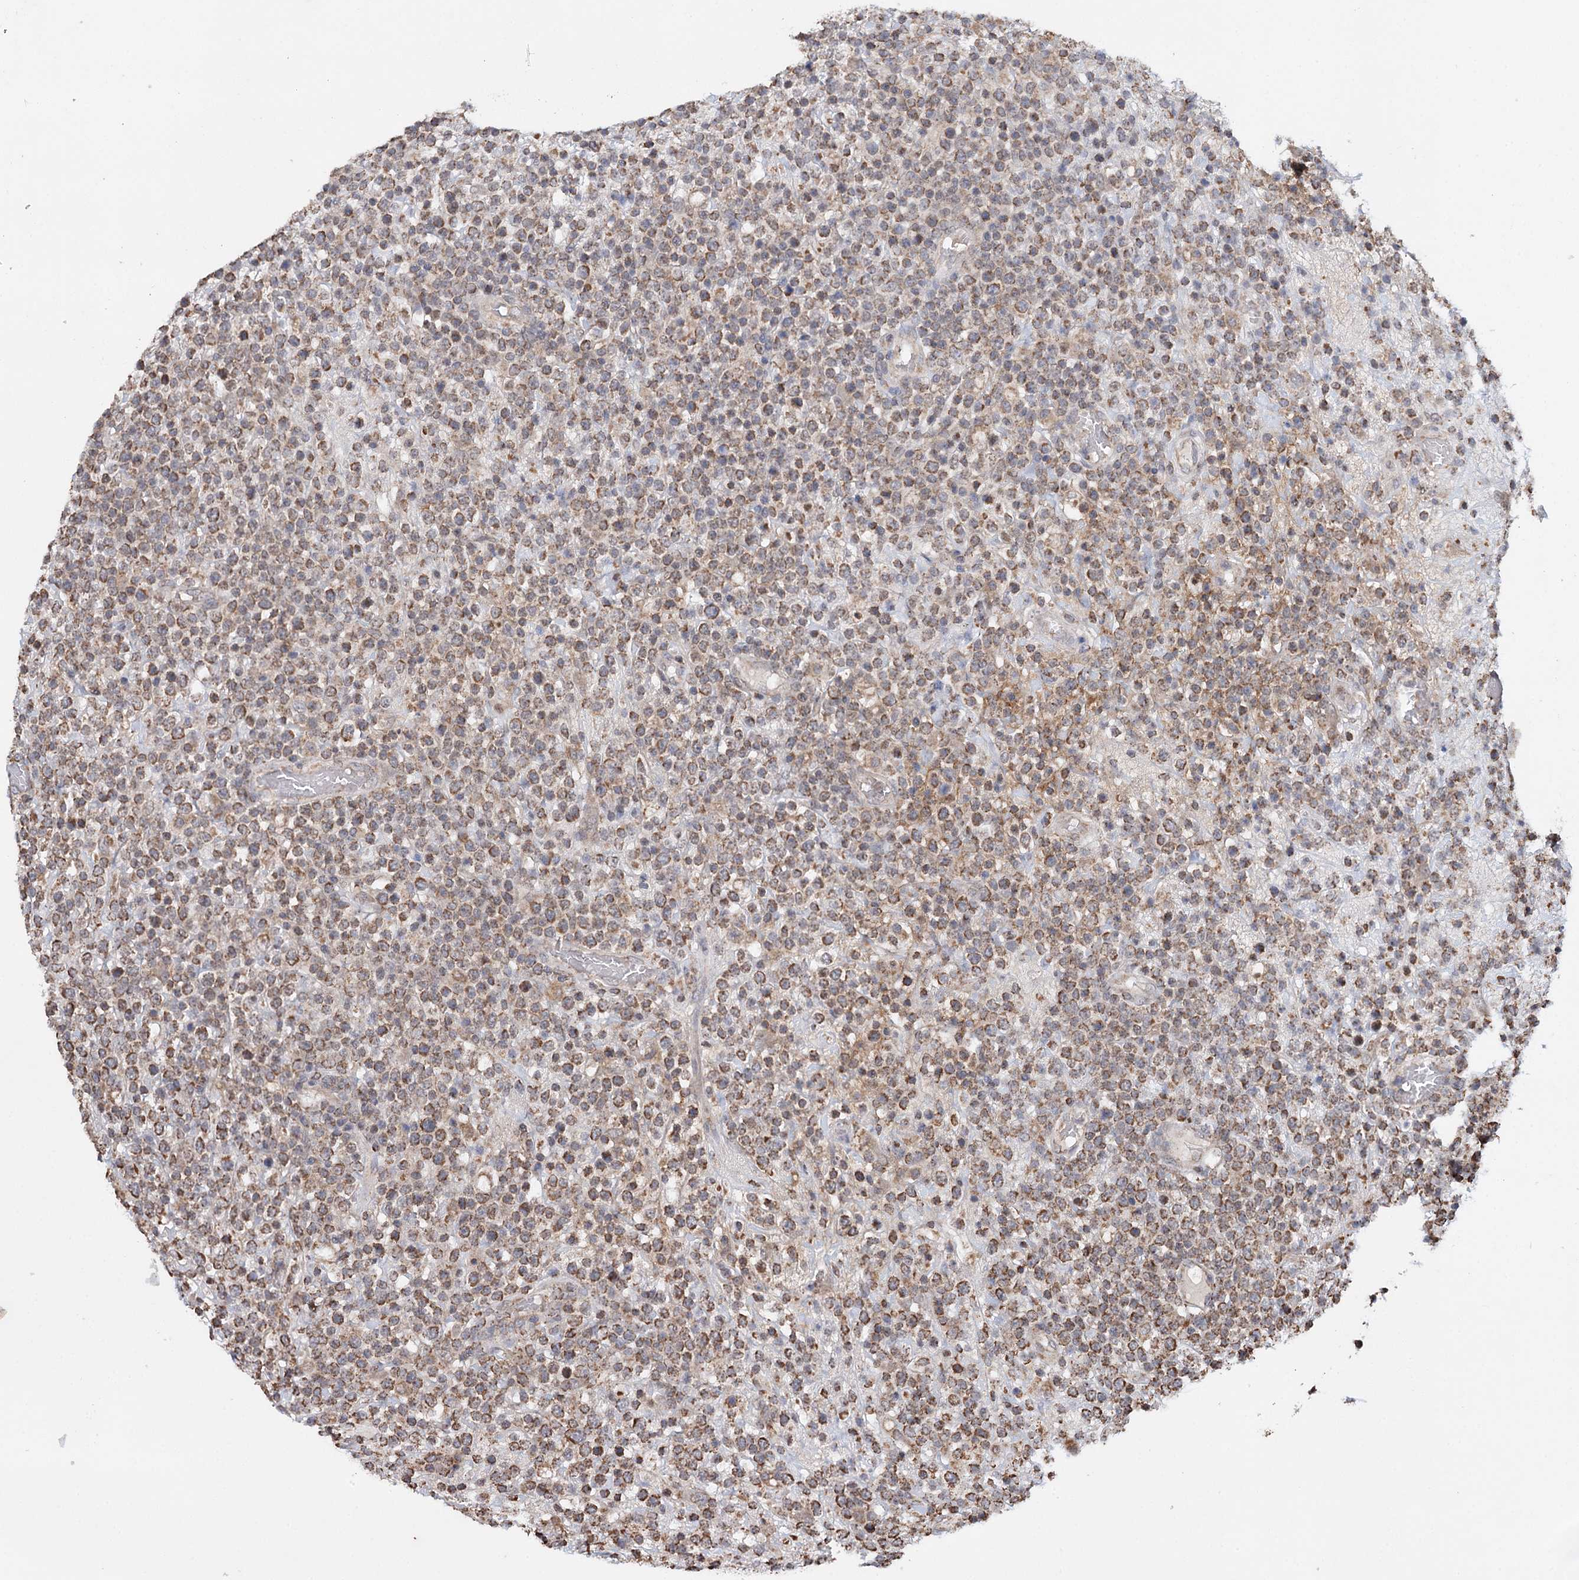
{"staining": {"intensity": "moderate", "quantity": ">75%", "location": "cytoplasmic/membranous"}, "tissue": "lymphoma", "cell_type": "Tumor cells", "image_type": "cancer", "snomed": [{"axis": "morphology", "description": "Malignant lymphoma, non-Hodgkin's type, High grade"}, {"axis": "topography", "description": "Colon"}], "caption": "Protein expression analysis of human lymphoma reveals moderate cytoplasmic/membranous positivity in about >75% of tumor cells.", "gene": "PIK3CB", "patient": {"sex": "female", "age": 53}}